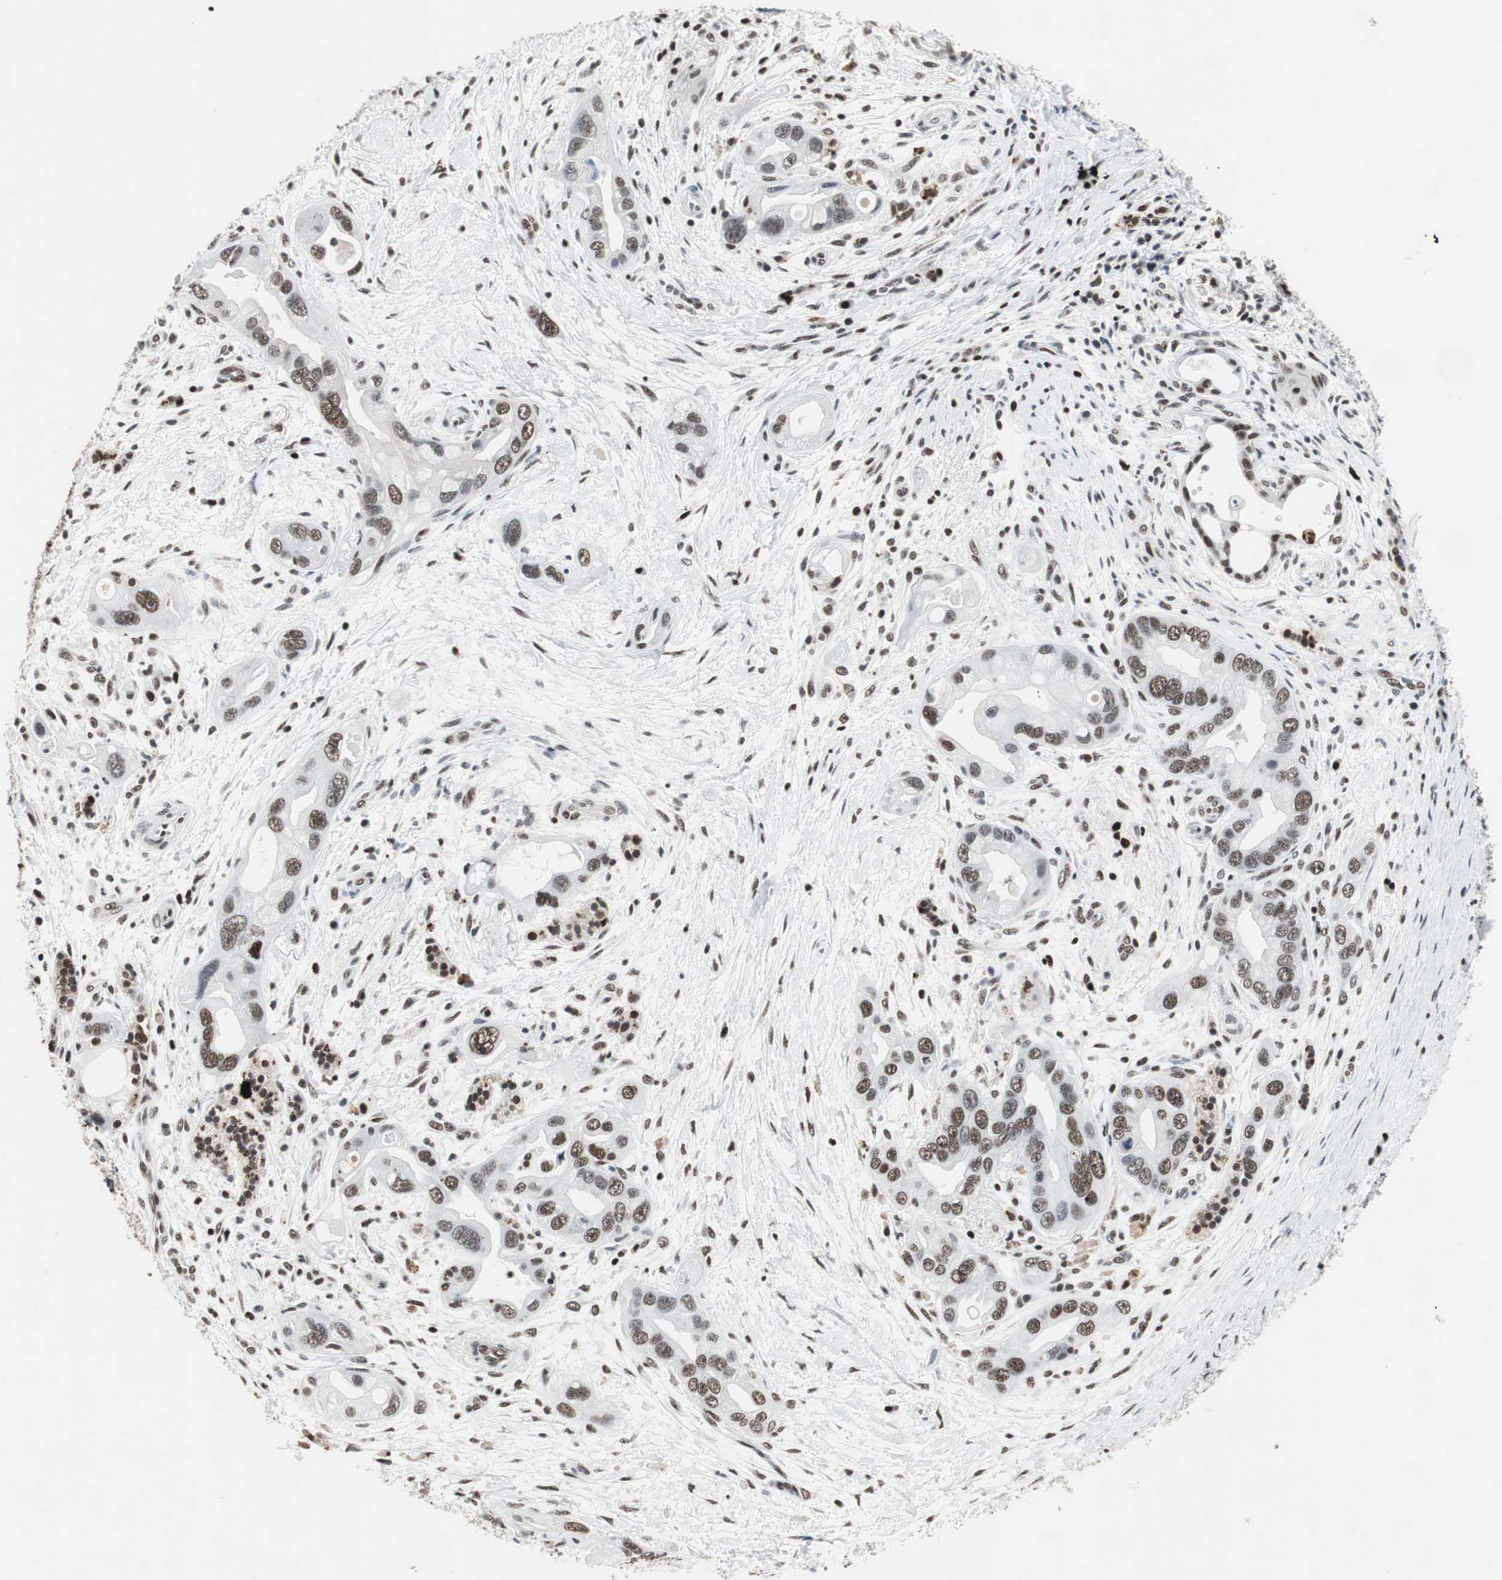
{"staining": {"intensity": "moderate", "quantity": ">75%", "location": "nuclear"}, "tissue": "pancreatic cancer", "cell_type": "Tumor cells", "image_type": "cancer", "snomed": [{"axis": "morphology", "description": "Adenocarcinoma, NOS"}, {"axis": "topography", "description": "Pancreas"}], "caption": "Immunohistochemical staining of pancreatic cancer (adenocarcinoma) displays medium levels of moderate nuclear expression in about >75% of tumor cells.", "gene": "RAD9A", "patient": {"sex": "female", "age": 77}}